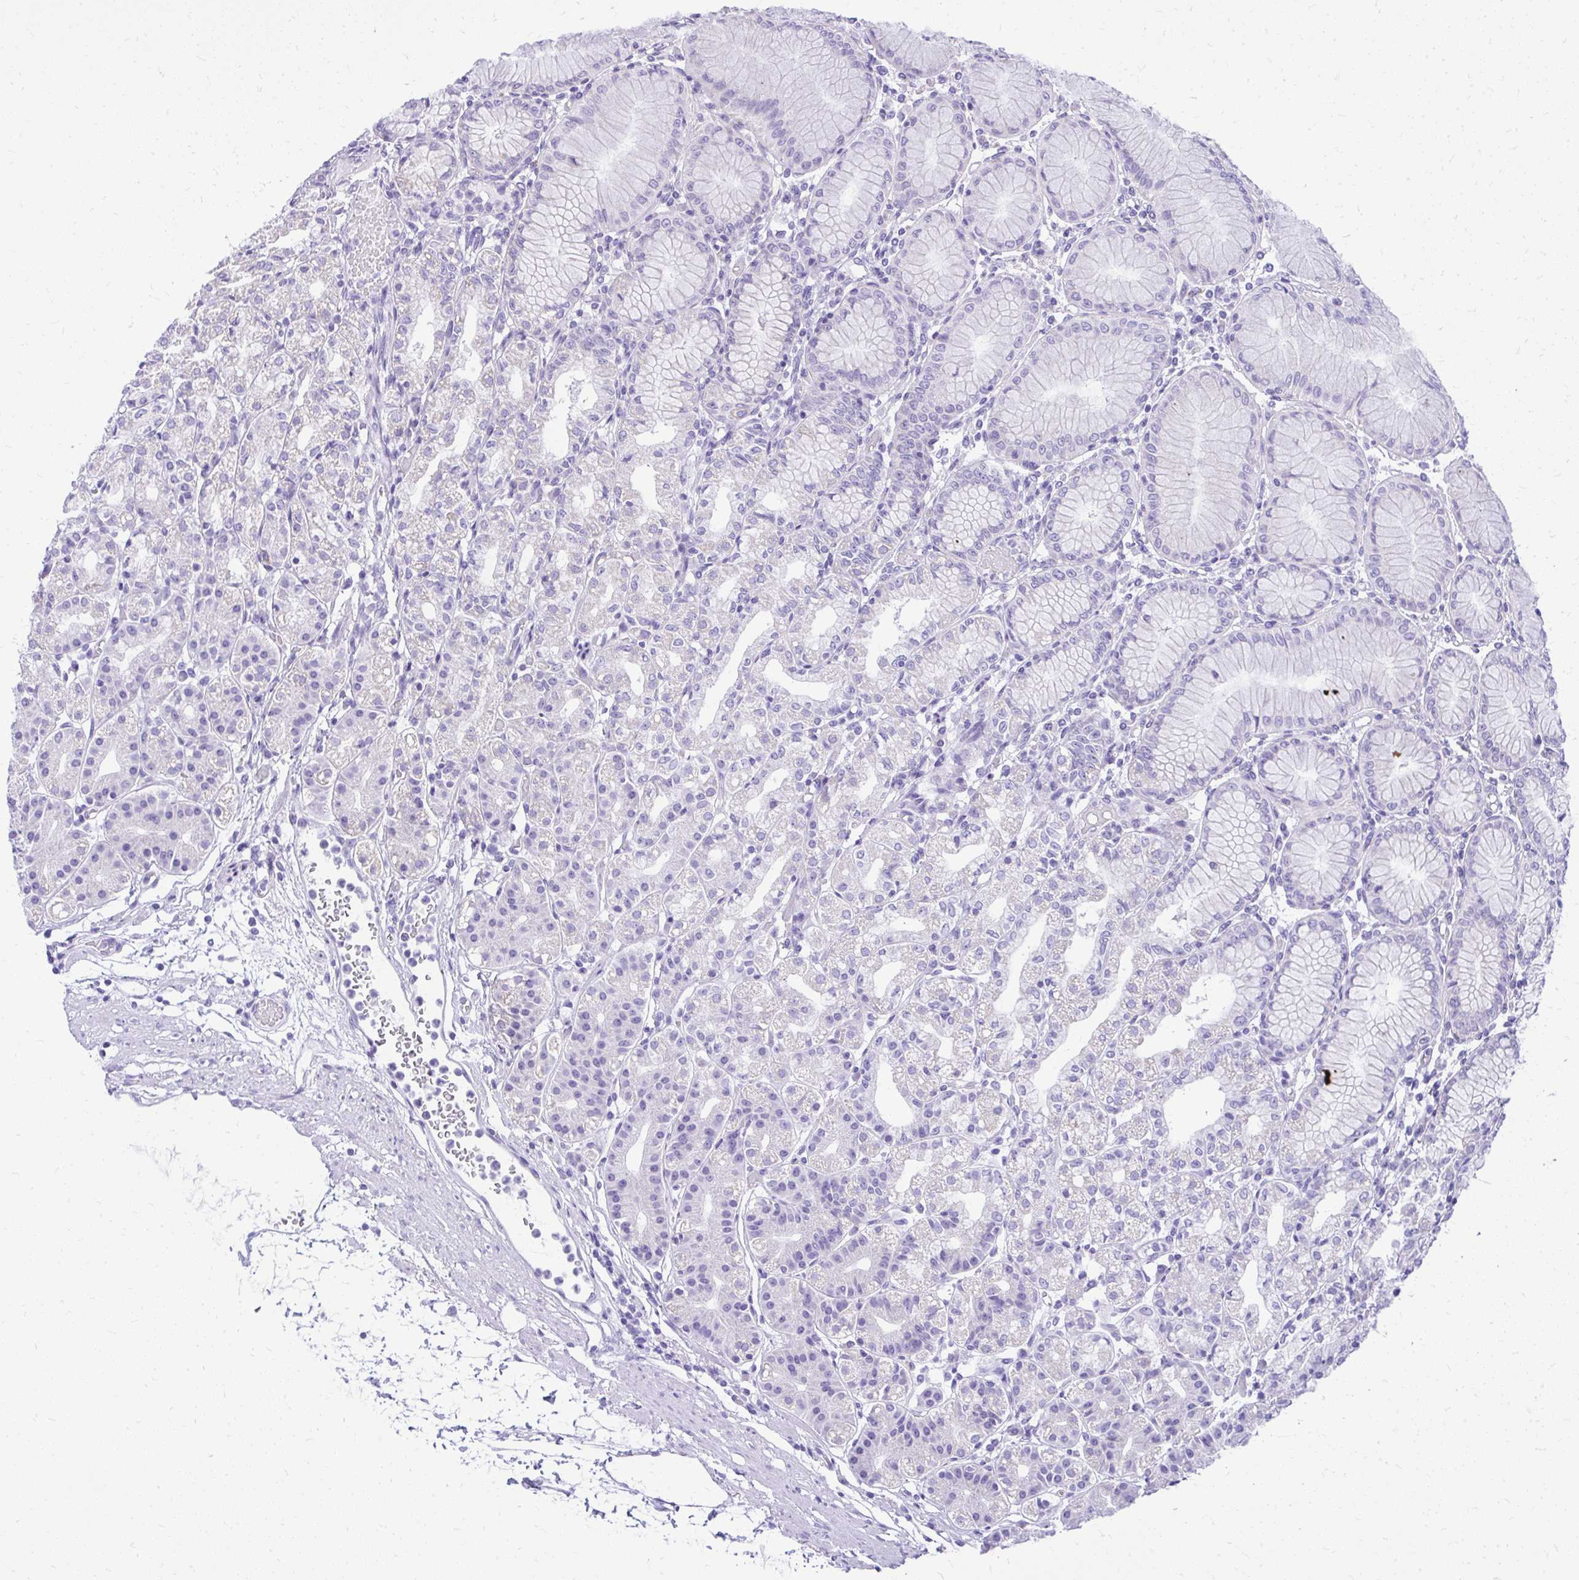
{"staining": {"intensity": "negative", "quantity": "none", "location": "none"}, "tissue": "stomach", "cell_type": "Glandular cells", "image_type": "normal", "snomed": [{"axis": "morphology", "description": "Normal tissue, NOS"}, {"axis": "topography", "description": "Stomach"}], "caption": "IHC of normal human stomach reveals no staining in glandular cells. Brightfield microscopy of IHC stained with DAB (brown) and hematoxylin (blue), captured at high magnification.", "gene": "RALYL", "patient": {"sex": "female", "age": 57}}